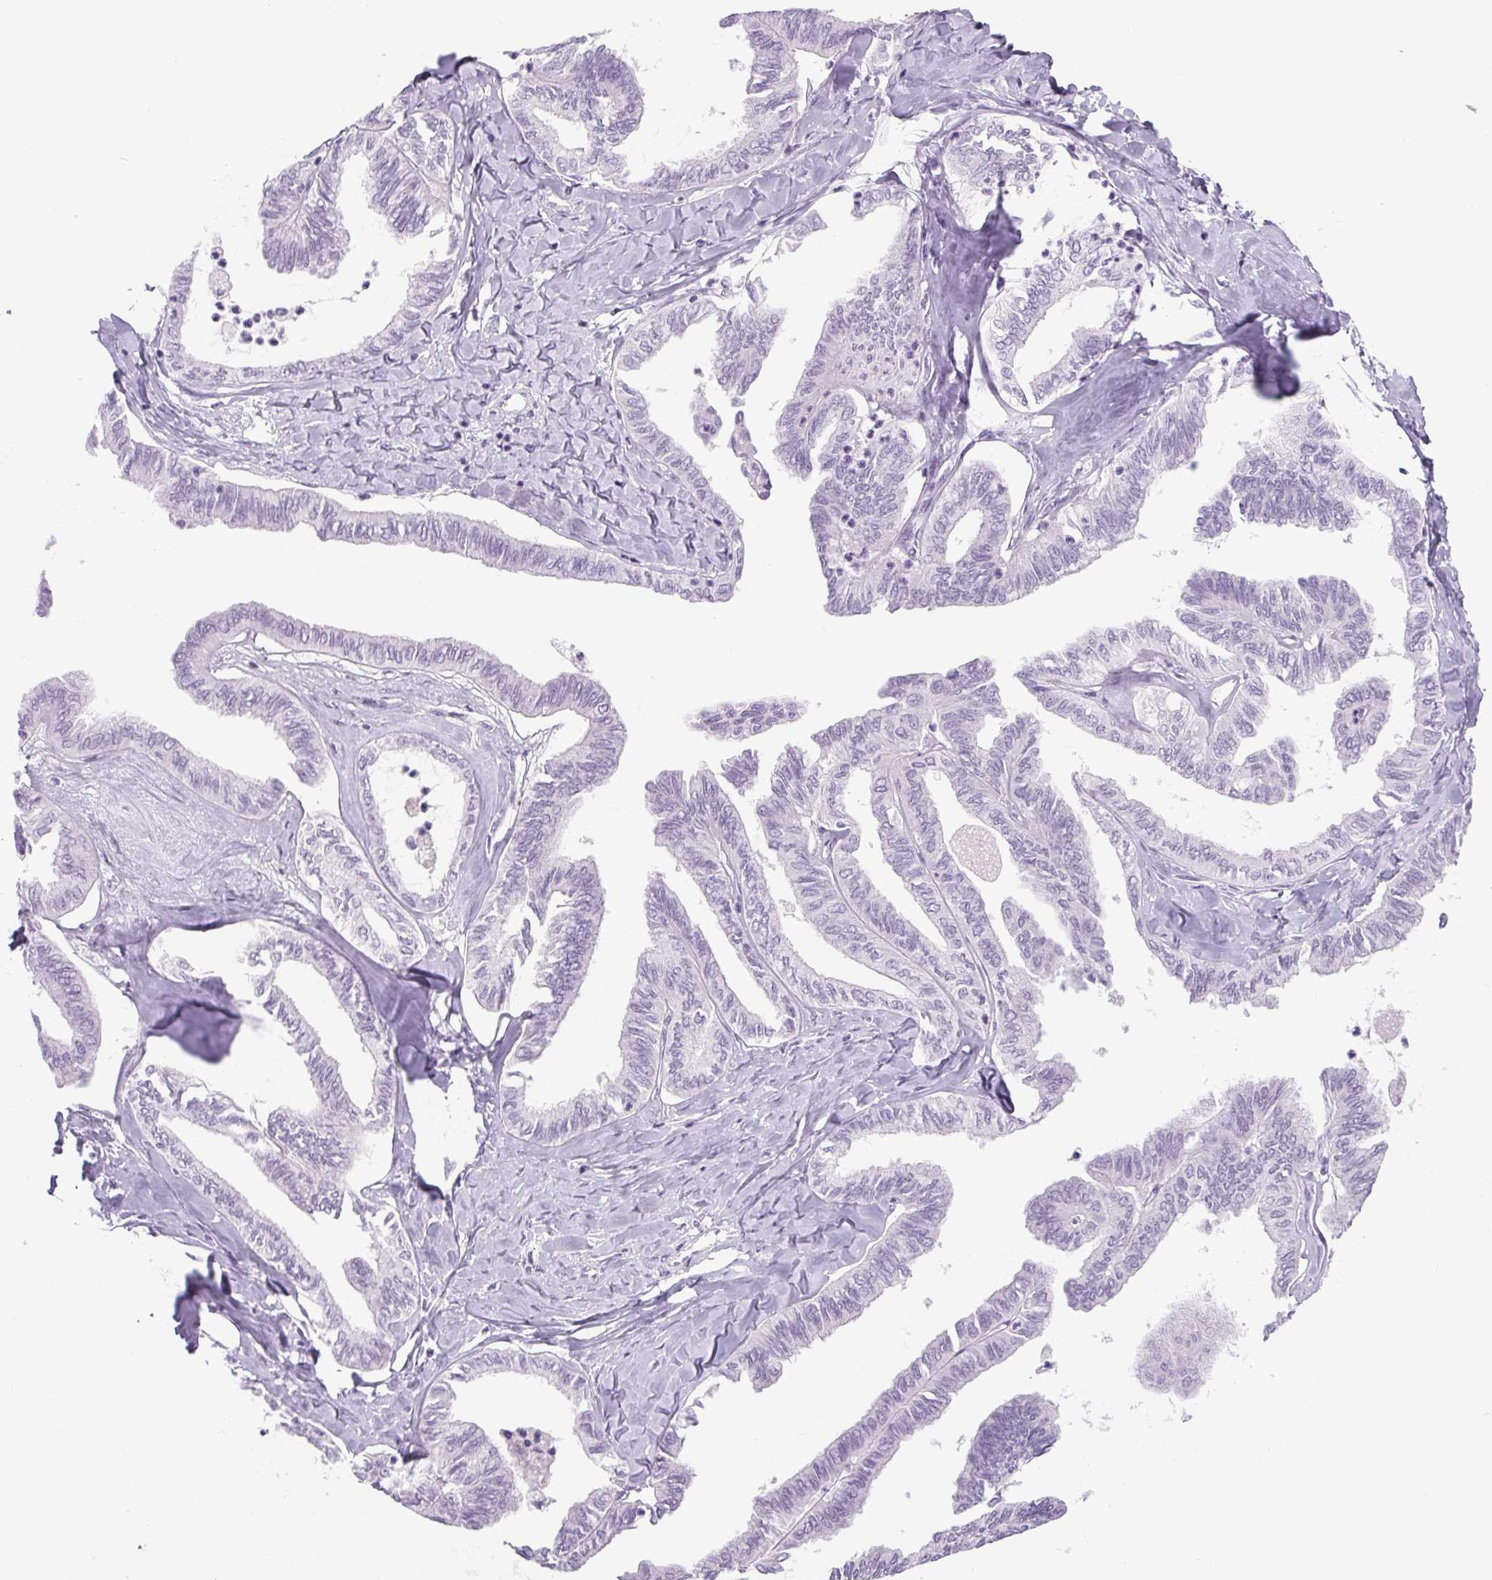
{"staining": {"intensity": "negative", "quantity": "none", "location": "none"}, "tissue": "ovarian cancer", "cell_type": "Tumor cells", "image_type": "cancer", "snomed": [{"axis": "morphology", "description": "Carcinoma, endometroid"}, {"axis": "topography", "description": "Ovary"}], "caption": "The photomicrograph shows no significant positivity in tumor cells of ovarian endometroid carcinoma.", "gene": "COL9A2", "patient": {"sex": "female", "age": 70}}